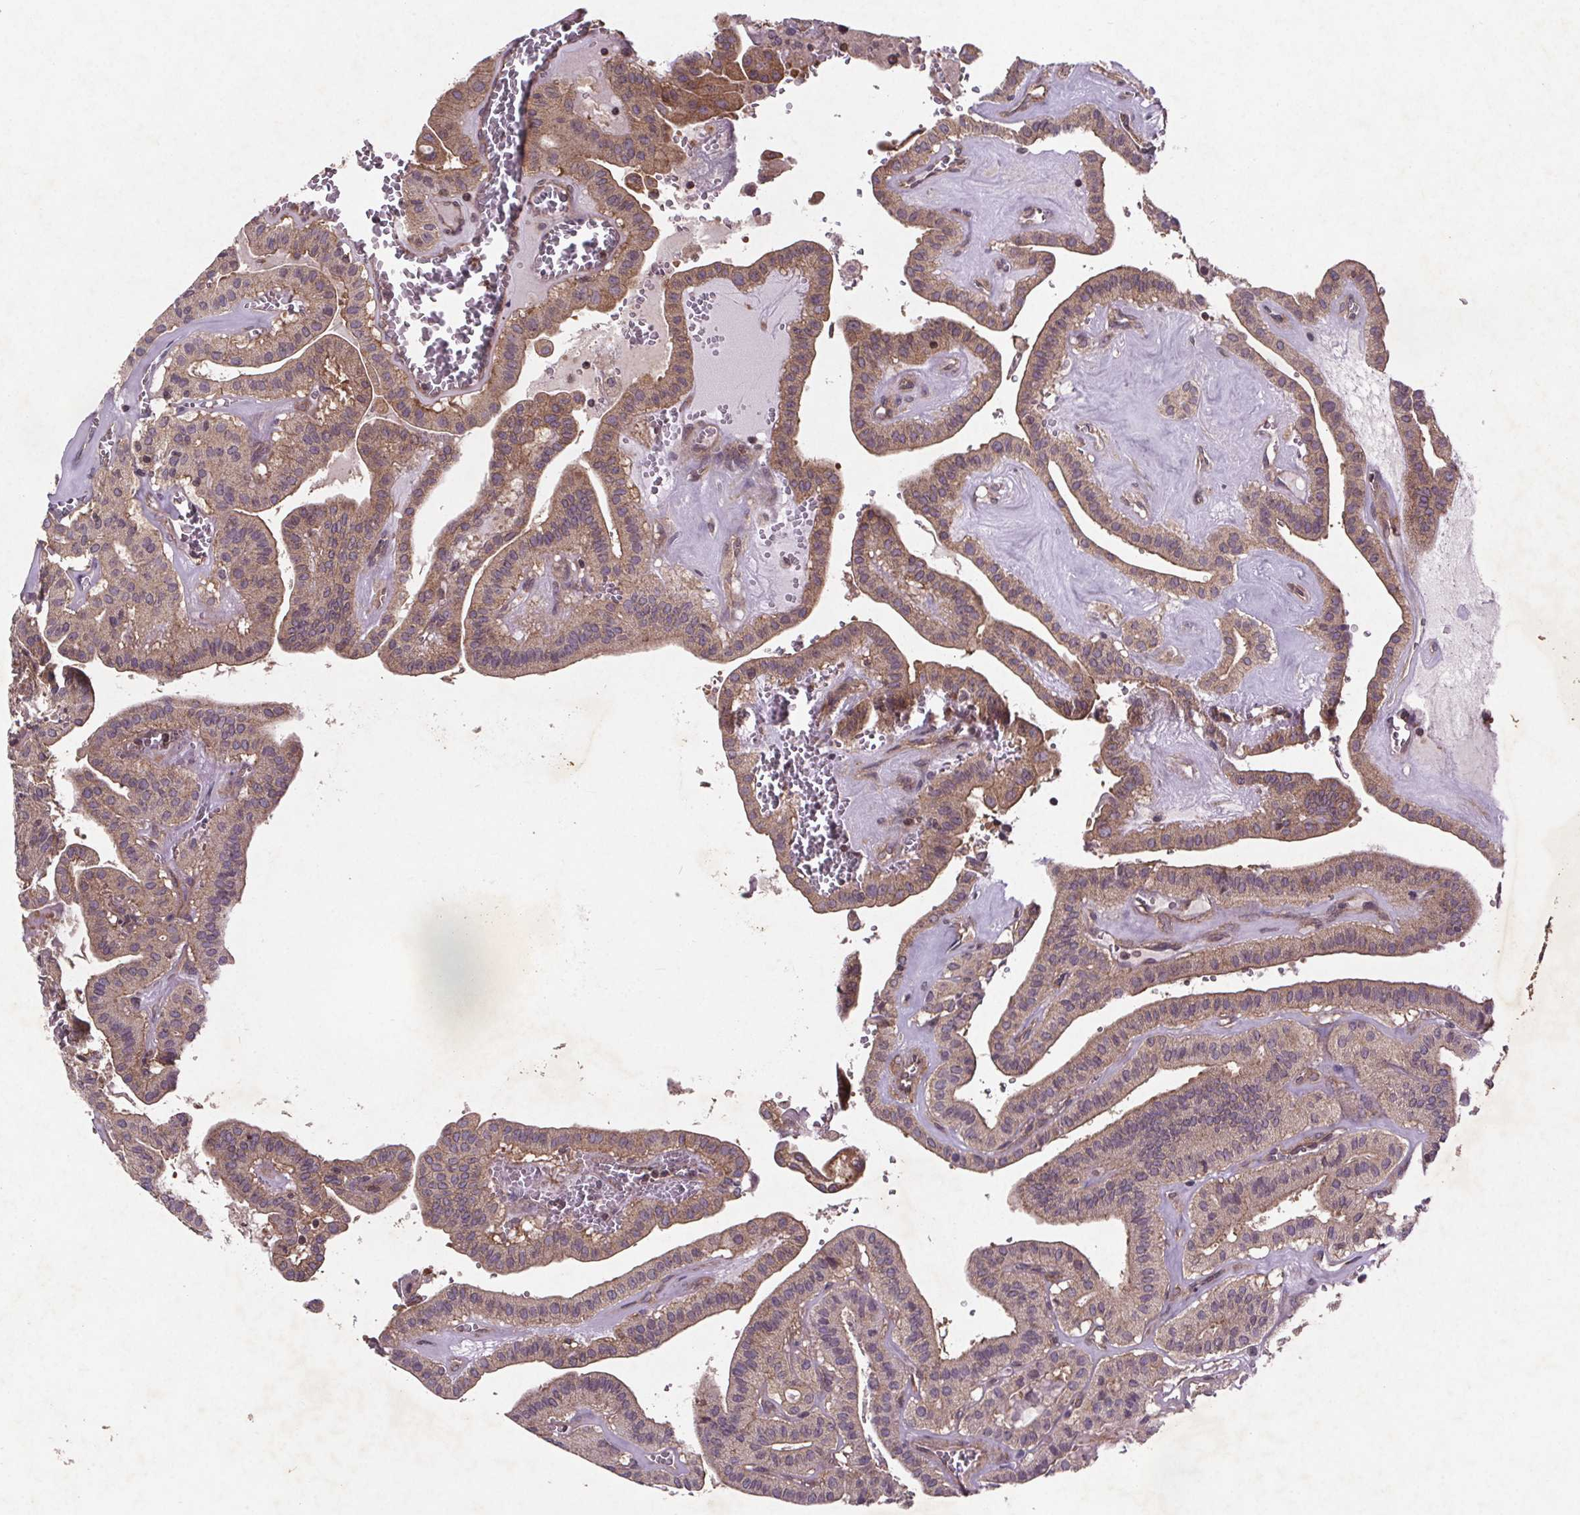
{"staining": {"intensity": "moderate", "quantity": "25%-75%", "location": "cytoplasmic/membranous"}, "tissue": "thyroid cancer", "cell_type": "Tumor cells", "image_type": "cancer", "snomed": [{"axis": "morphology", "description": "Papillary adenocarcinoma, NOS"}, {"axis": "topography", "description": "Thyroid gland"}], "caption": "Thyroid cancer stained with DAB immunohistochemistry exhibits medium levels of moderate cytoplasmic/membranous staining in approximately 25%-75% of tumor cells.", "gene": "STRN3", "patient": {"sex": "male", "age": 52}}